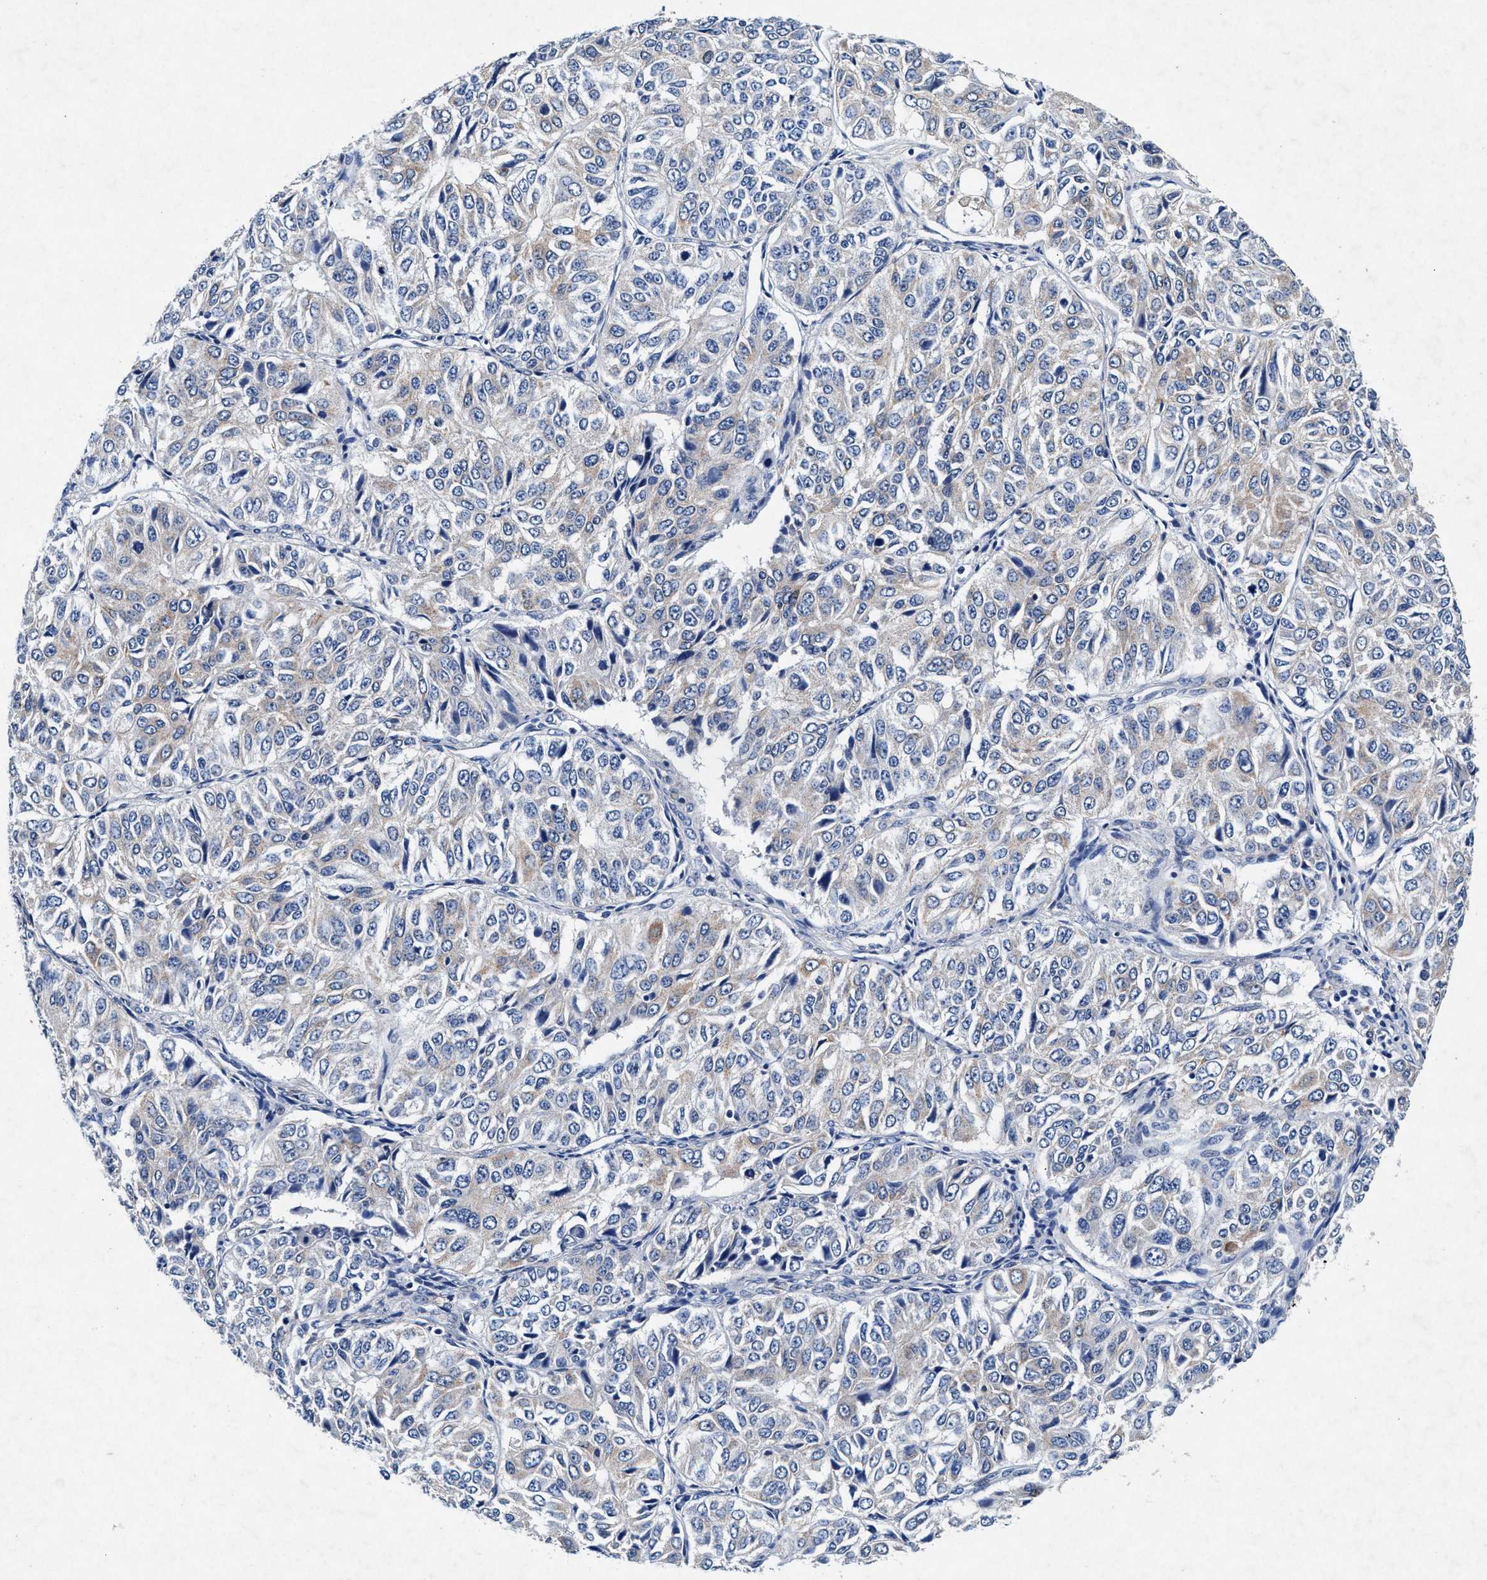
{"staining": {"intensity": "weak", "quantity": "<25%", "location": "cytoplasmic/membranous"}, "tissue": "ovarian cancer", "cell_type": "Tumor cells", "image_type": "cancer", "snomed": [{"axis": "morphology", "description": "Carcinoma, endometroid"}, {"axis": "topography", "description": "Ovary"}], "caption": "This is an IHC histopathology image of ovarian cancer (endometroid carcinoma). There is no staining in tumor cells.", "gene": "SLC8A1", "patient": {"sex": "female", "age": 51}}